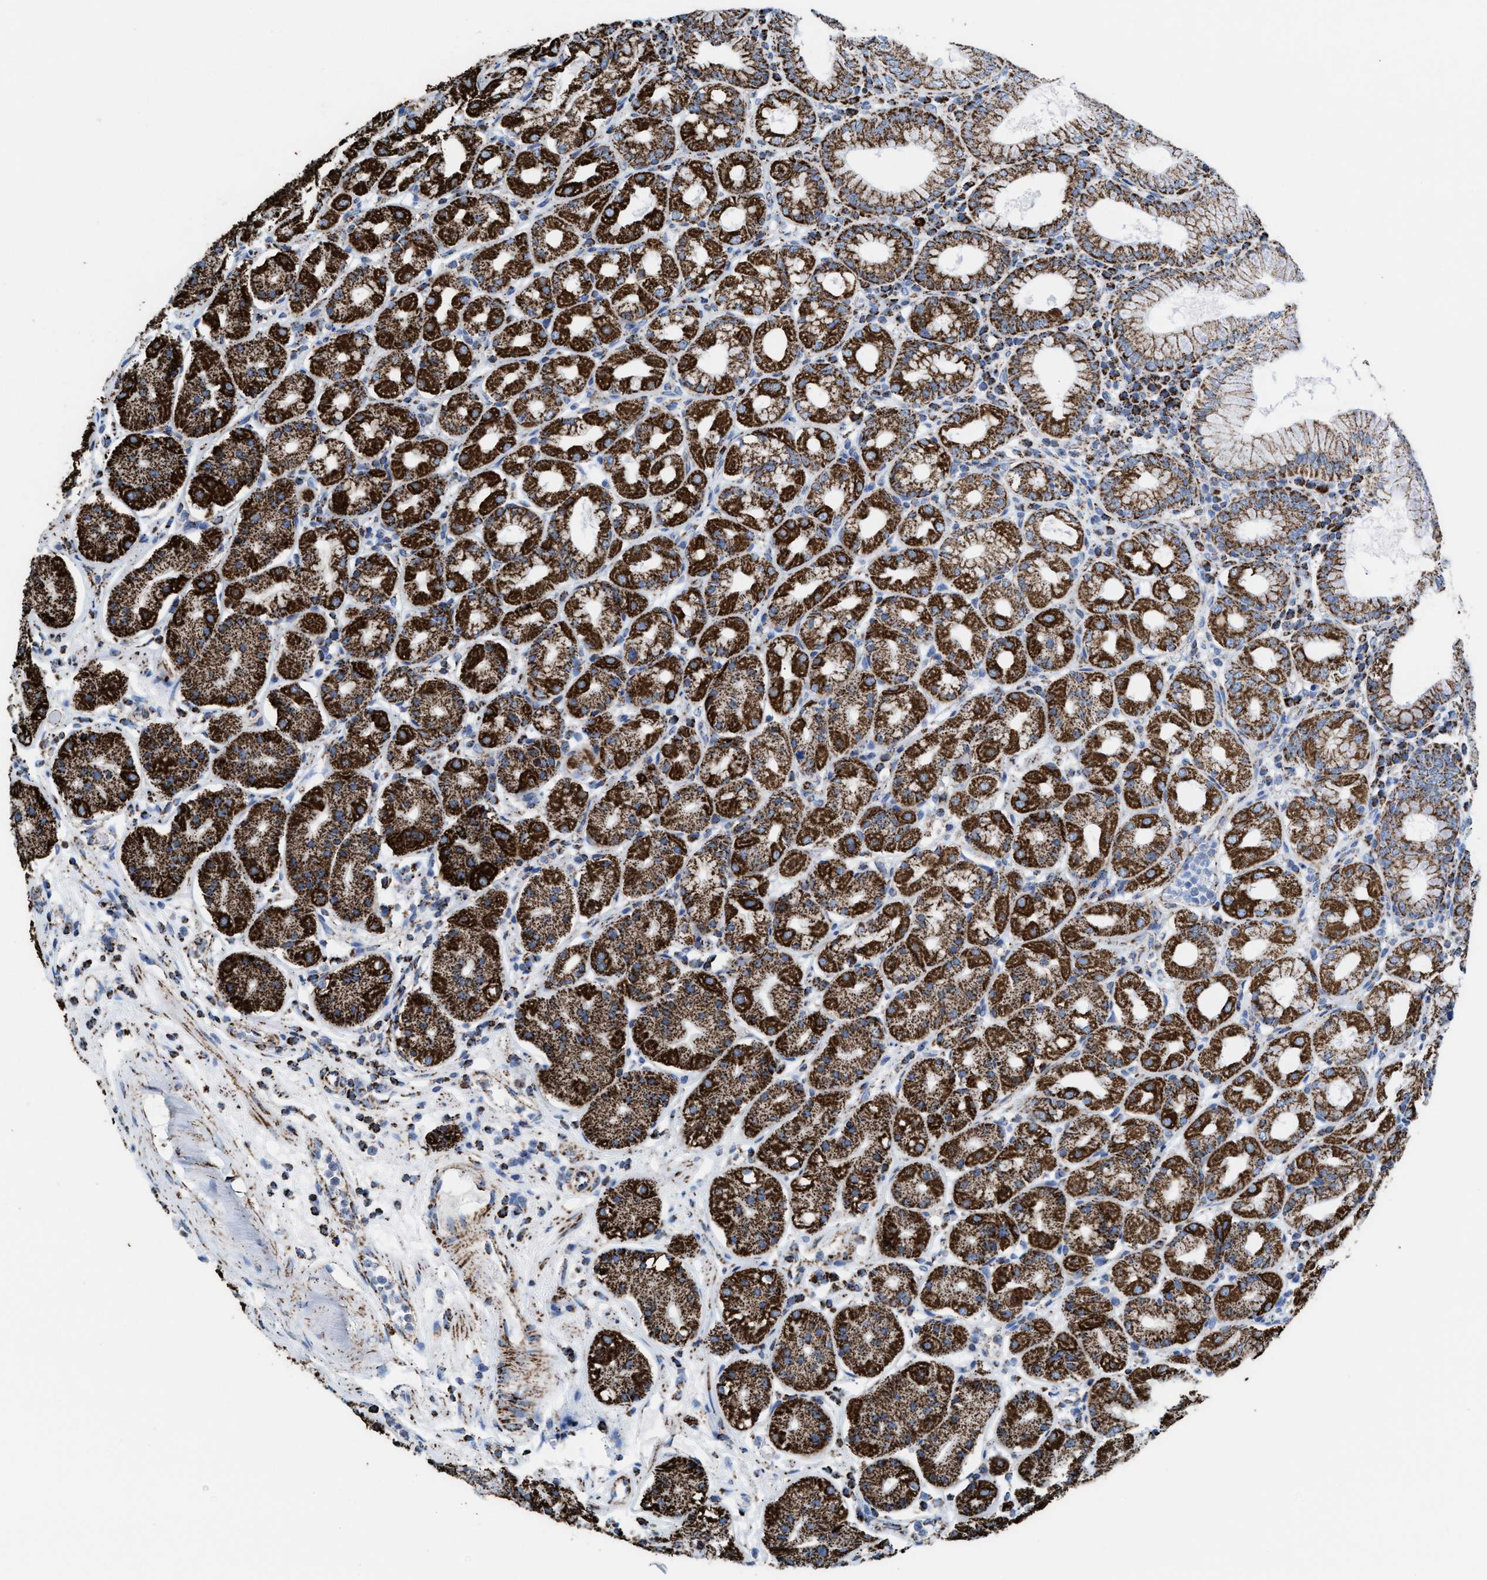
{"staining": {"intensity": "strong", "quantity": ">75%", "location": "cytoplasmic/membranous"}, "tissue": "stomach", "cell_type": "Glandular cells", "image_type": "normal", "snomed": [{"axis": "morphology", "description": "Normal tissue, NOS"}, {"axis": "topography", "description": "Stomach"}, {"axis": "topography", "description": "Stomach, lower"}], "caption": "Glandular cells demonstrate high levels of strong cytoplasmic/membranous expression in about >75% of cells in normal stomach. (DAB (3,3'-diaminobenzidine) IHC, brown staining for protein, blue staining for nuclei).", "gene": "ECHS1", "patient": {"sex": "female", "age": 56}}